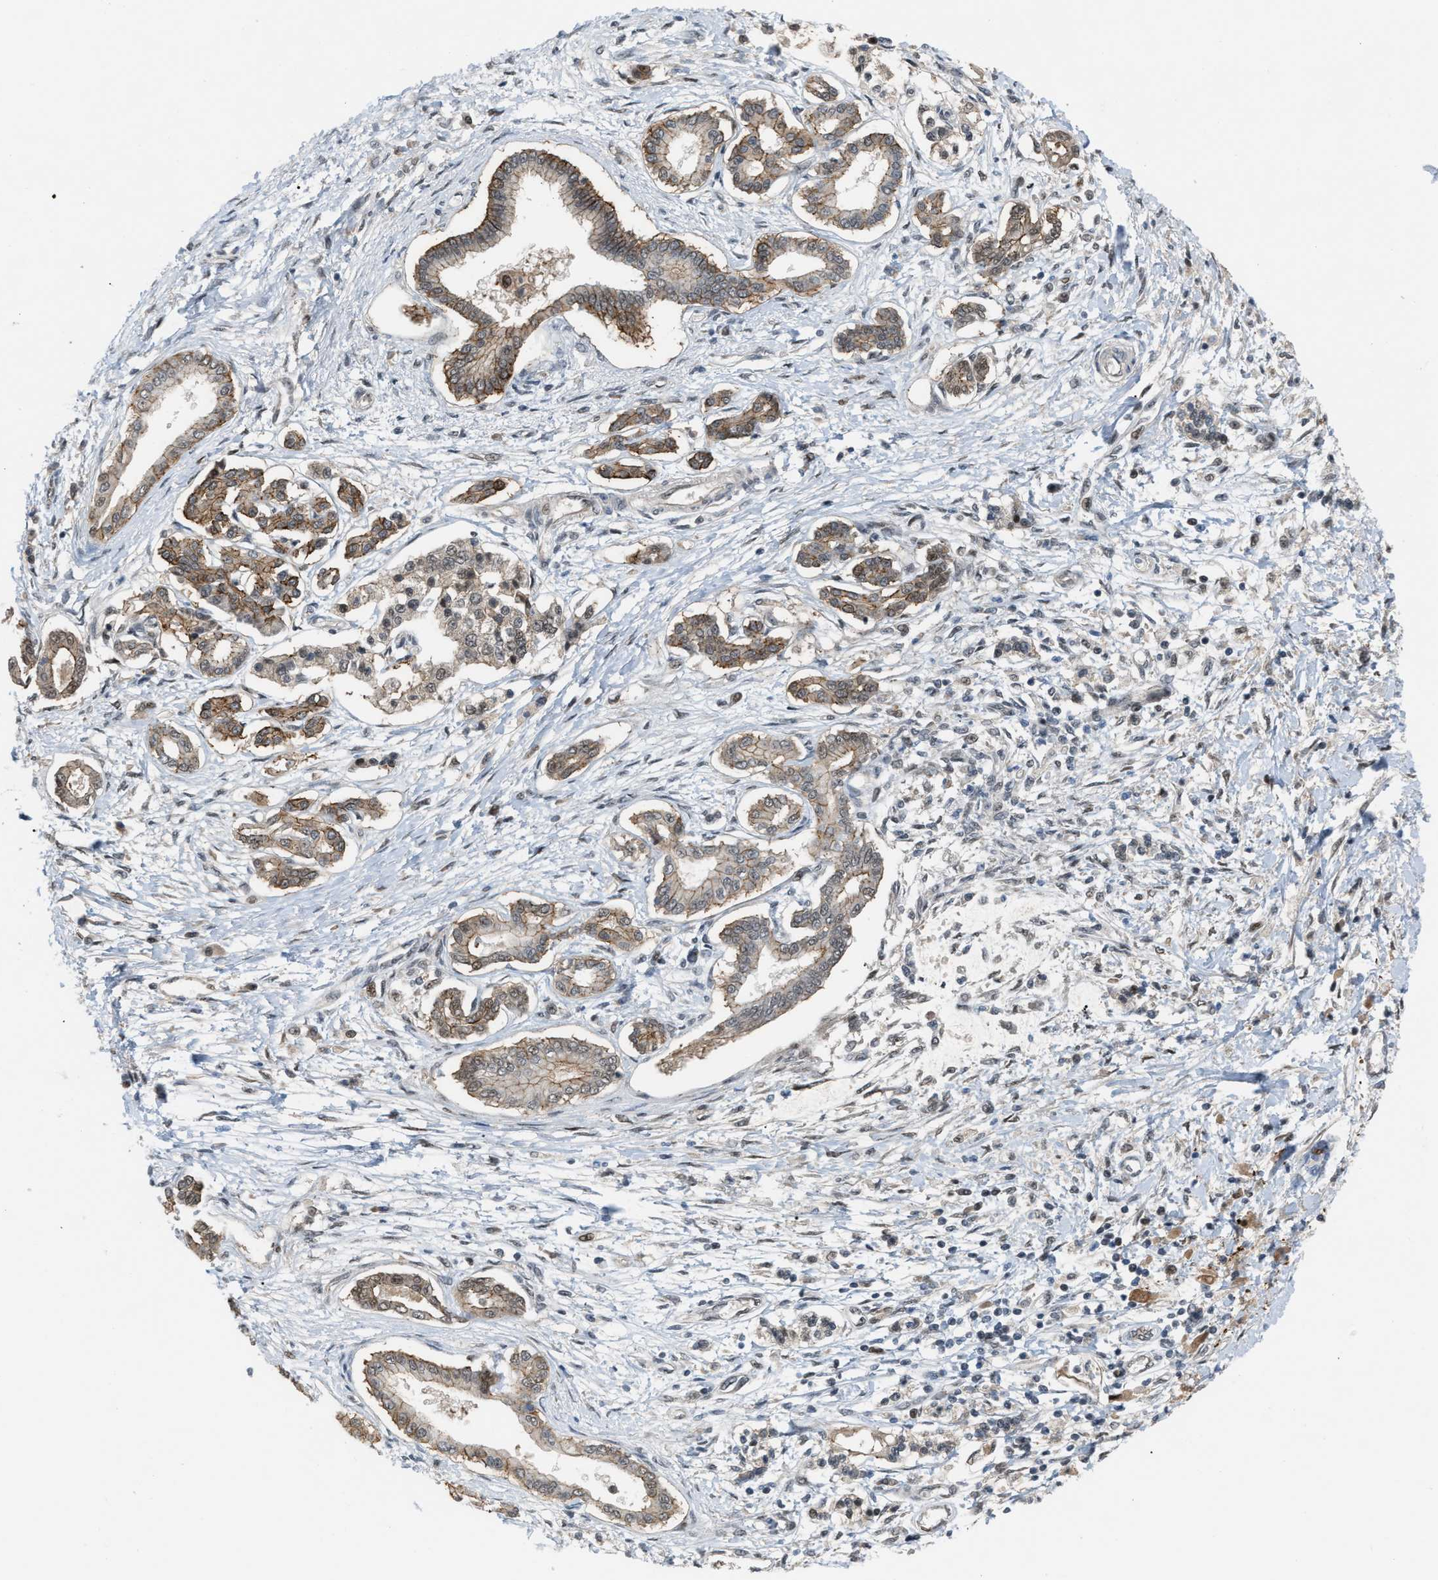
{"staining": {"intensity": "weak", "quantity": ">75%", "location": "cytoplasmic/membranous,nuclear"}, "tissue": "pancreatic cancer", "cell_type": "Tumor cells", "image_type": "cancer", "snomed": [{"axis": "morphology", "description": "Adenocarcinoma, NOS"}, {"axis": "topography", "description": "Pancreas"}], "caption": "Immunohistochemistry of human pancreatic cancer (adenocarcinoma) reveals low levels of weak cytoplasmic/membranous and nuclear staining in approximately >75% of tumor cells.", "gene": "RFFL", "patient": {"sex": "male", "age": 56}}